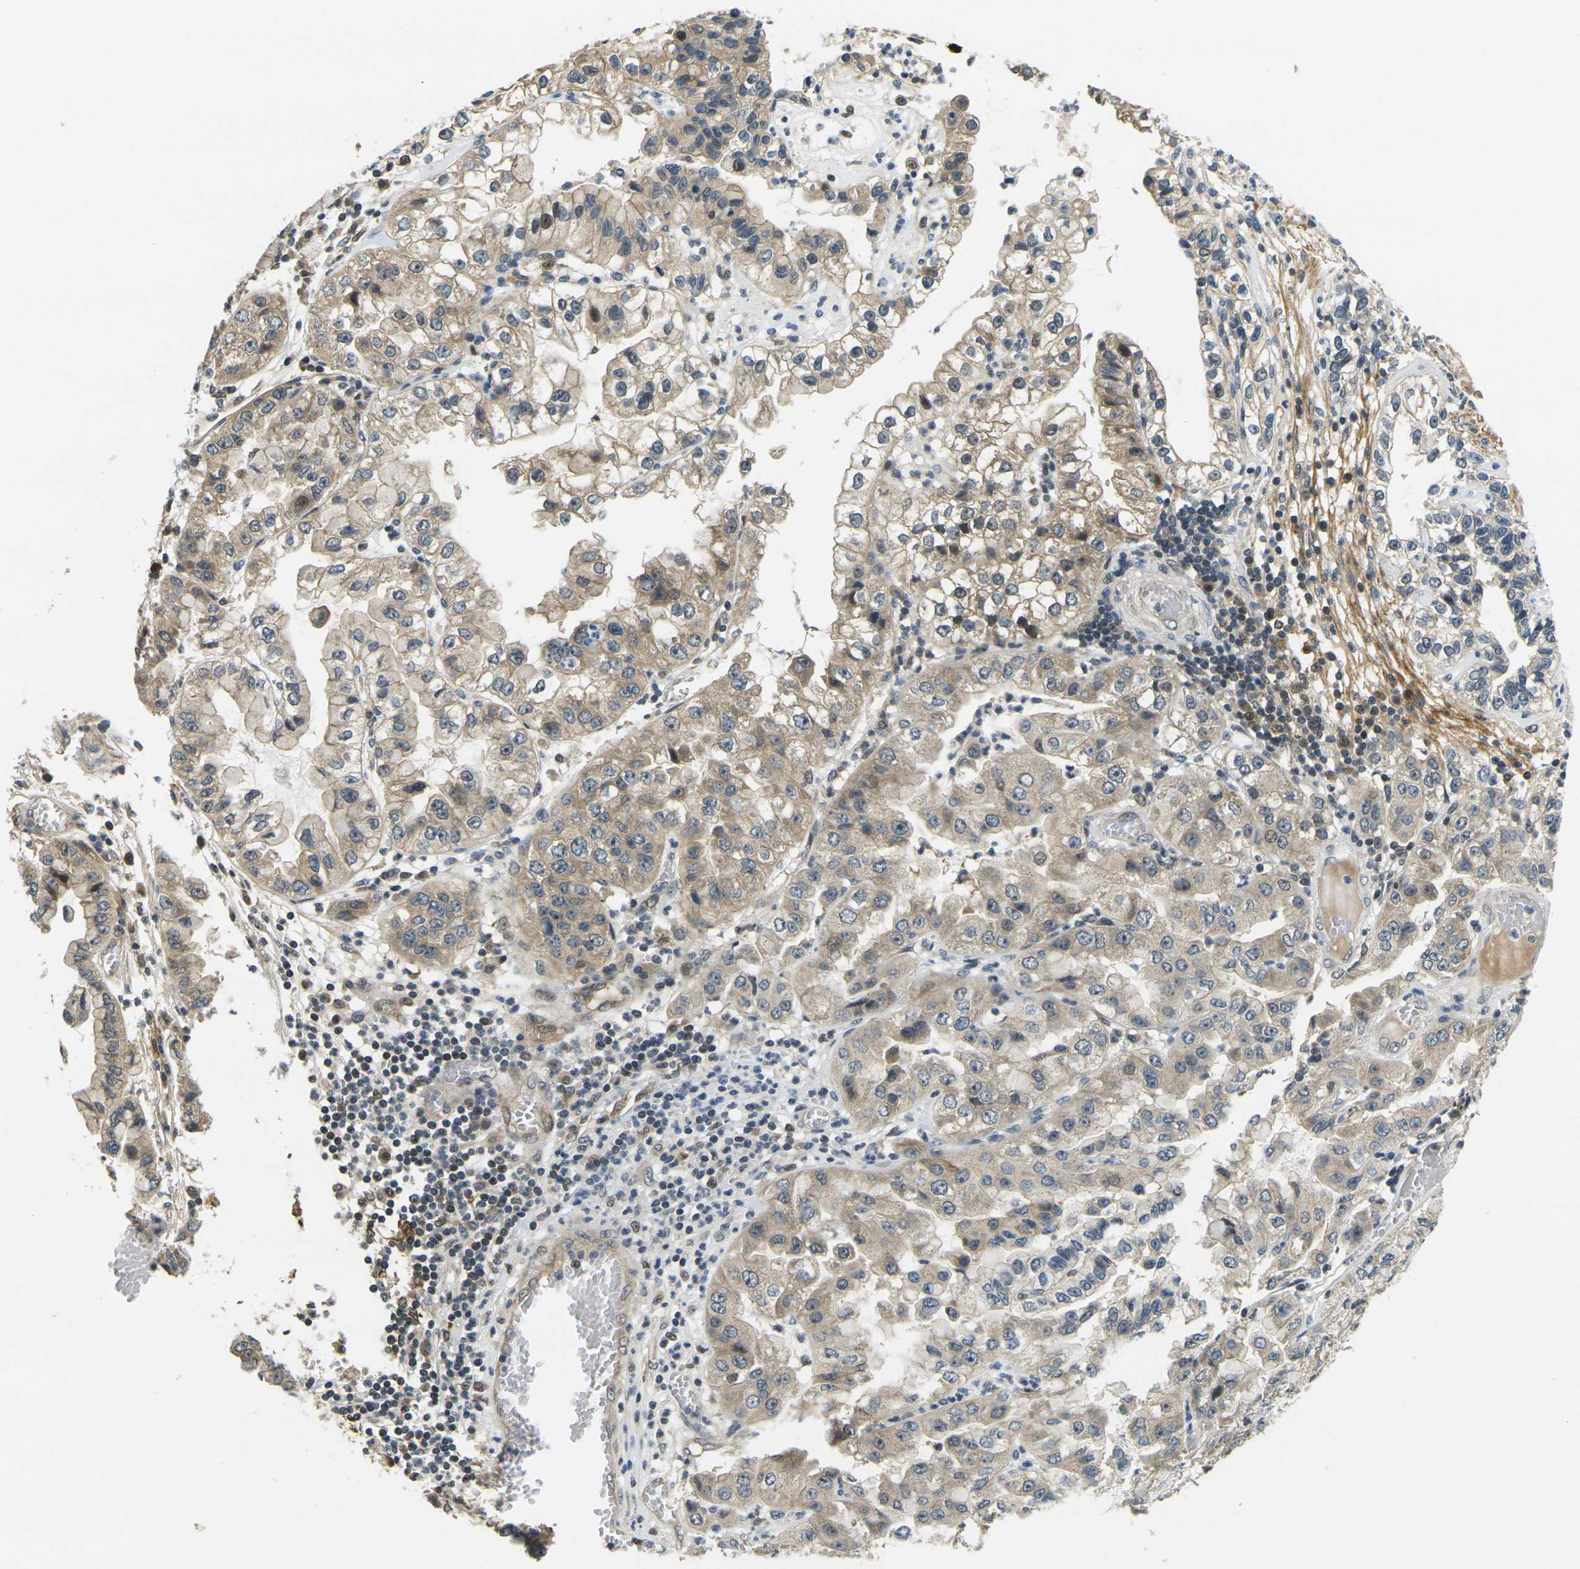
{"staining": {"intensity": "moderate", "quantity": ">75%", "location": "cytoplasmic/membranous"}, "tissue": "liver cancer", "cell_type": "Tumor cells", "image_type": "cancer", "snomed": [{"axis": "morphology", "description": "Cholangiocarcinoma"}, {"axis": "topography", "description": "Liver"}], "caption": "There is medium levels of moderate cytoplasmic/membranous staining in tumor cells of liver cholangiocarcinoma, as demonstrated by immunohistochemical staining (brown color).", "gene": "KLHL8", "patient": {"sex": "female", "age": 79}}